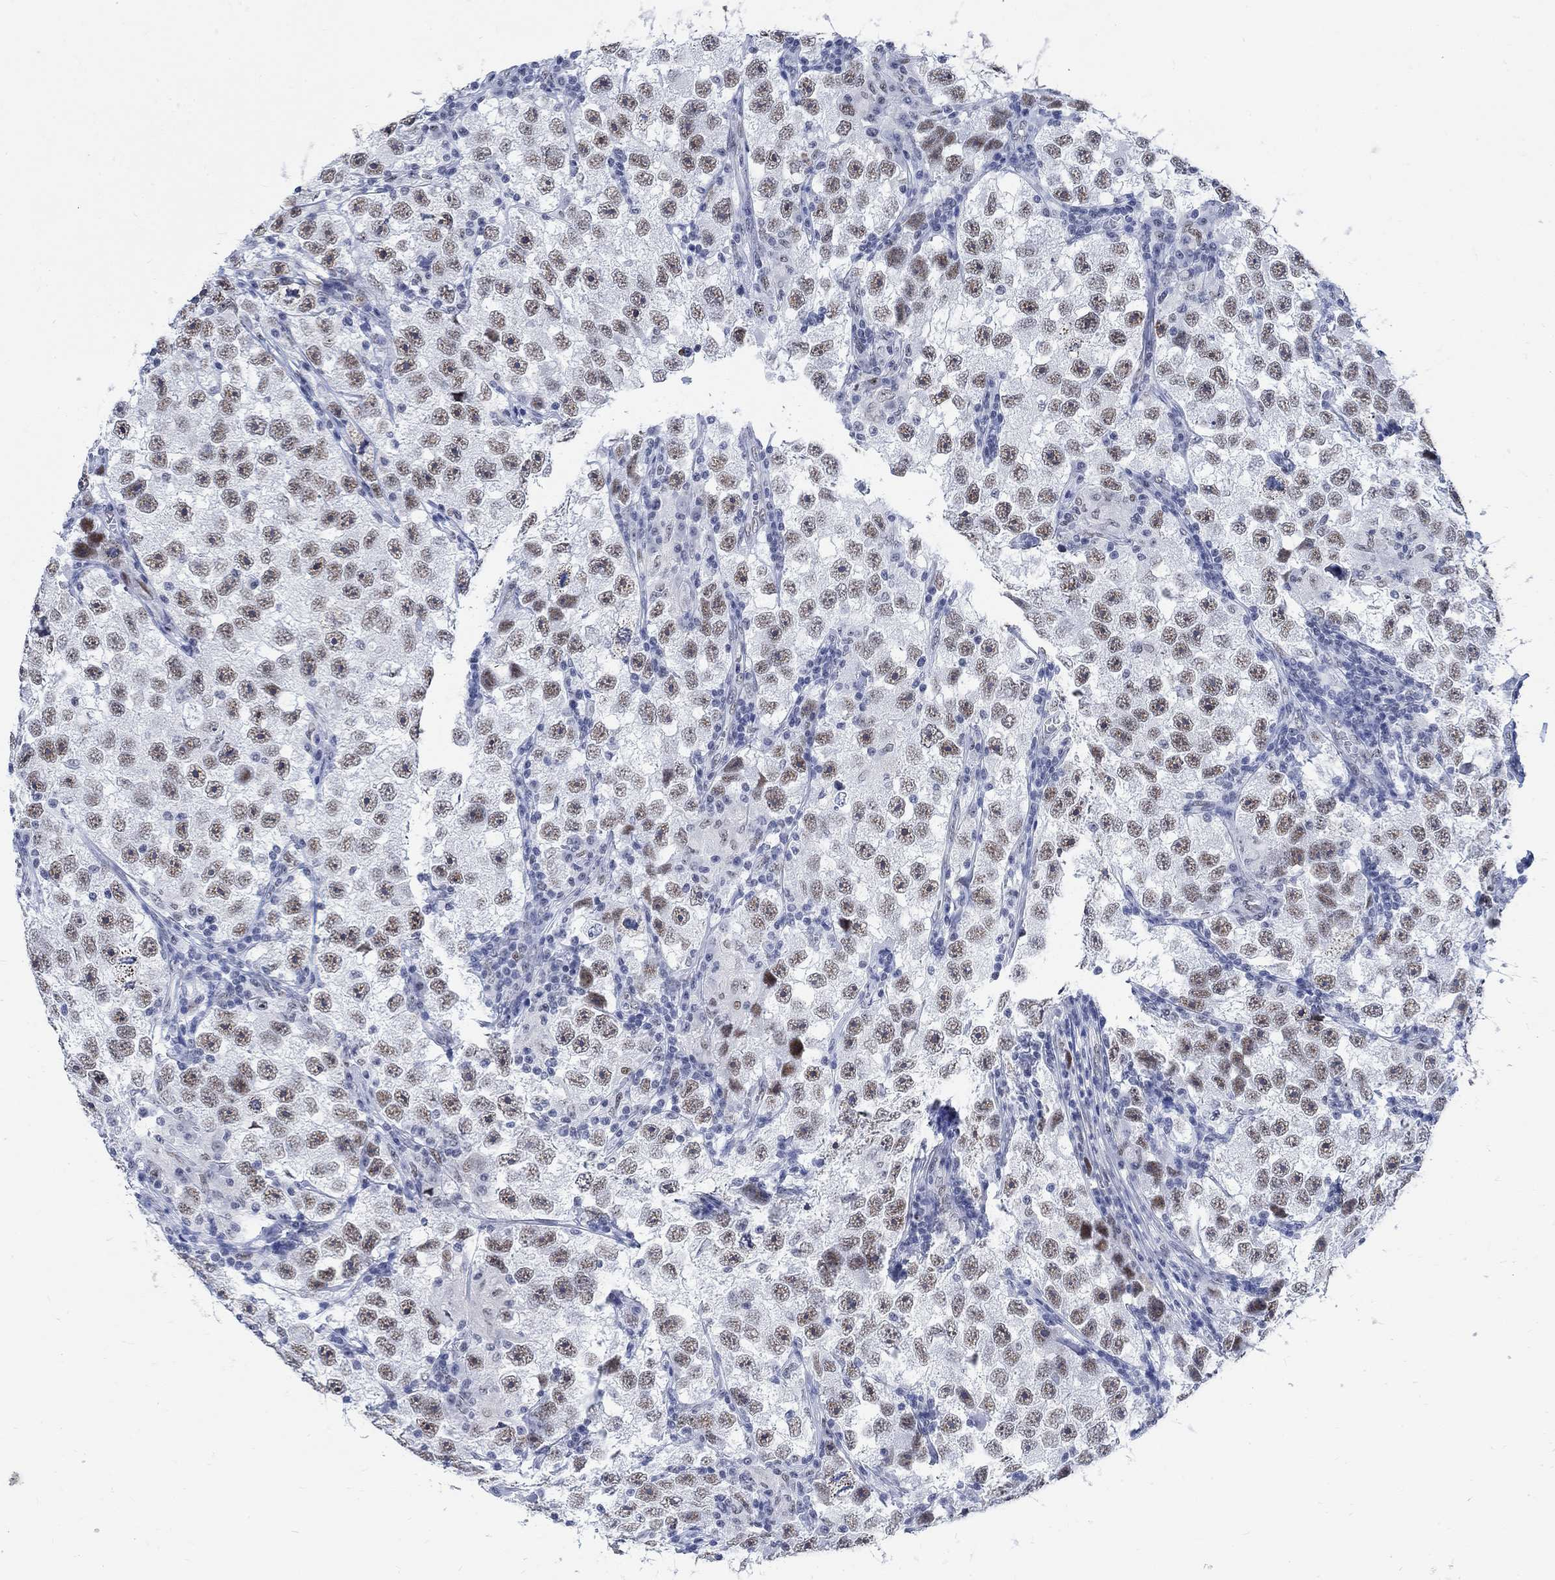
{"staining": {"intensity": "moderate", "quantity": "25%-75%", "location": "nuclear"}, "tissue": "testis cancer", "cell_type": "Tumor cells", "image_type": "cancer", "snomed": [{"axis": "morphology", "description": "Seminoma, NOS"}, {"axis": "topography", "description": "Testis"}], "caption": "Tumor cells display moderate nuclear positivity in approximately 25%-75% of cells in seminoma (testis).", "gene": "DLK1", "patient": {"sex": "male", "age": 26}}